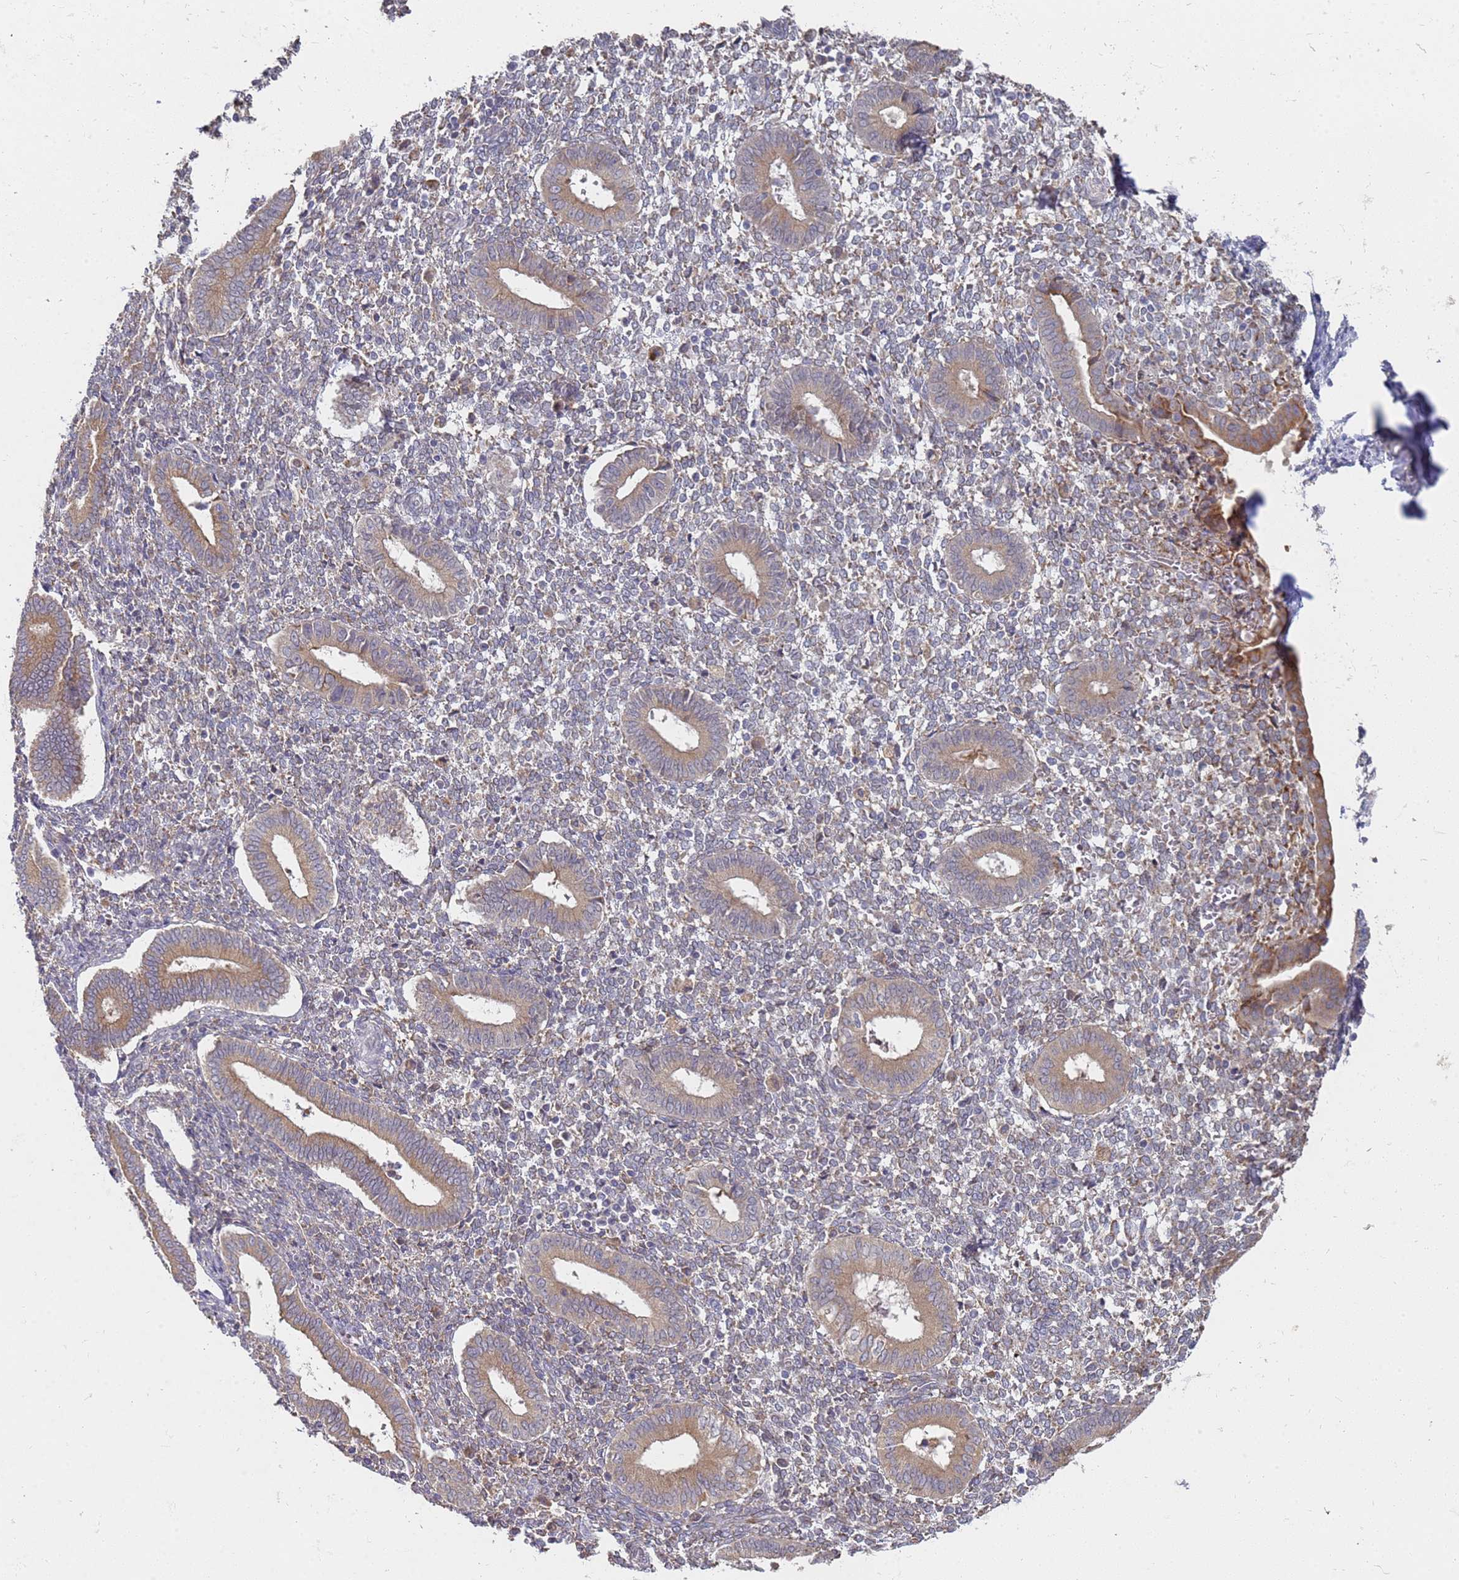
{"staining": {"intensity": "weak", "quantity": "25%-75%", "location": "cytoplasmic/membranous"}, "tissue": "endometrium", "cell_type": "Cells in endometrial stroma", "image_type": "normal", "snomed": [{"axis": "morphology", "description": "Normal tissue, NOS"}, {"axis": "topography", "description": "Endometrium"}], "caption": "Immunohistochemical staining of benign human endometrium demonstrates weak cytoplasmic/membranous protein staining in approximately 25%-75% of cells in endometrial stroma. Using DAB (3,3'-diaminobenzidine) (brown) and hematoxylin (blue) stains, captured at high magnification using brightfield microscopy.", "gene": "VRK2", "patient": {"sex": "female", "age": 44}}